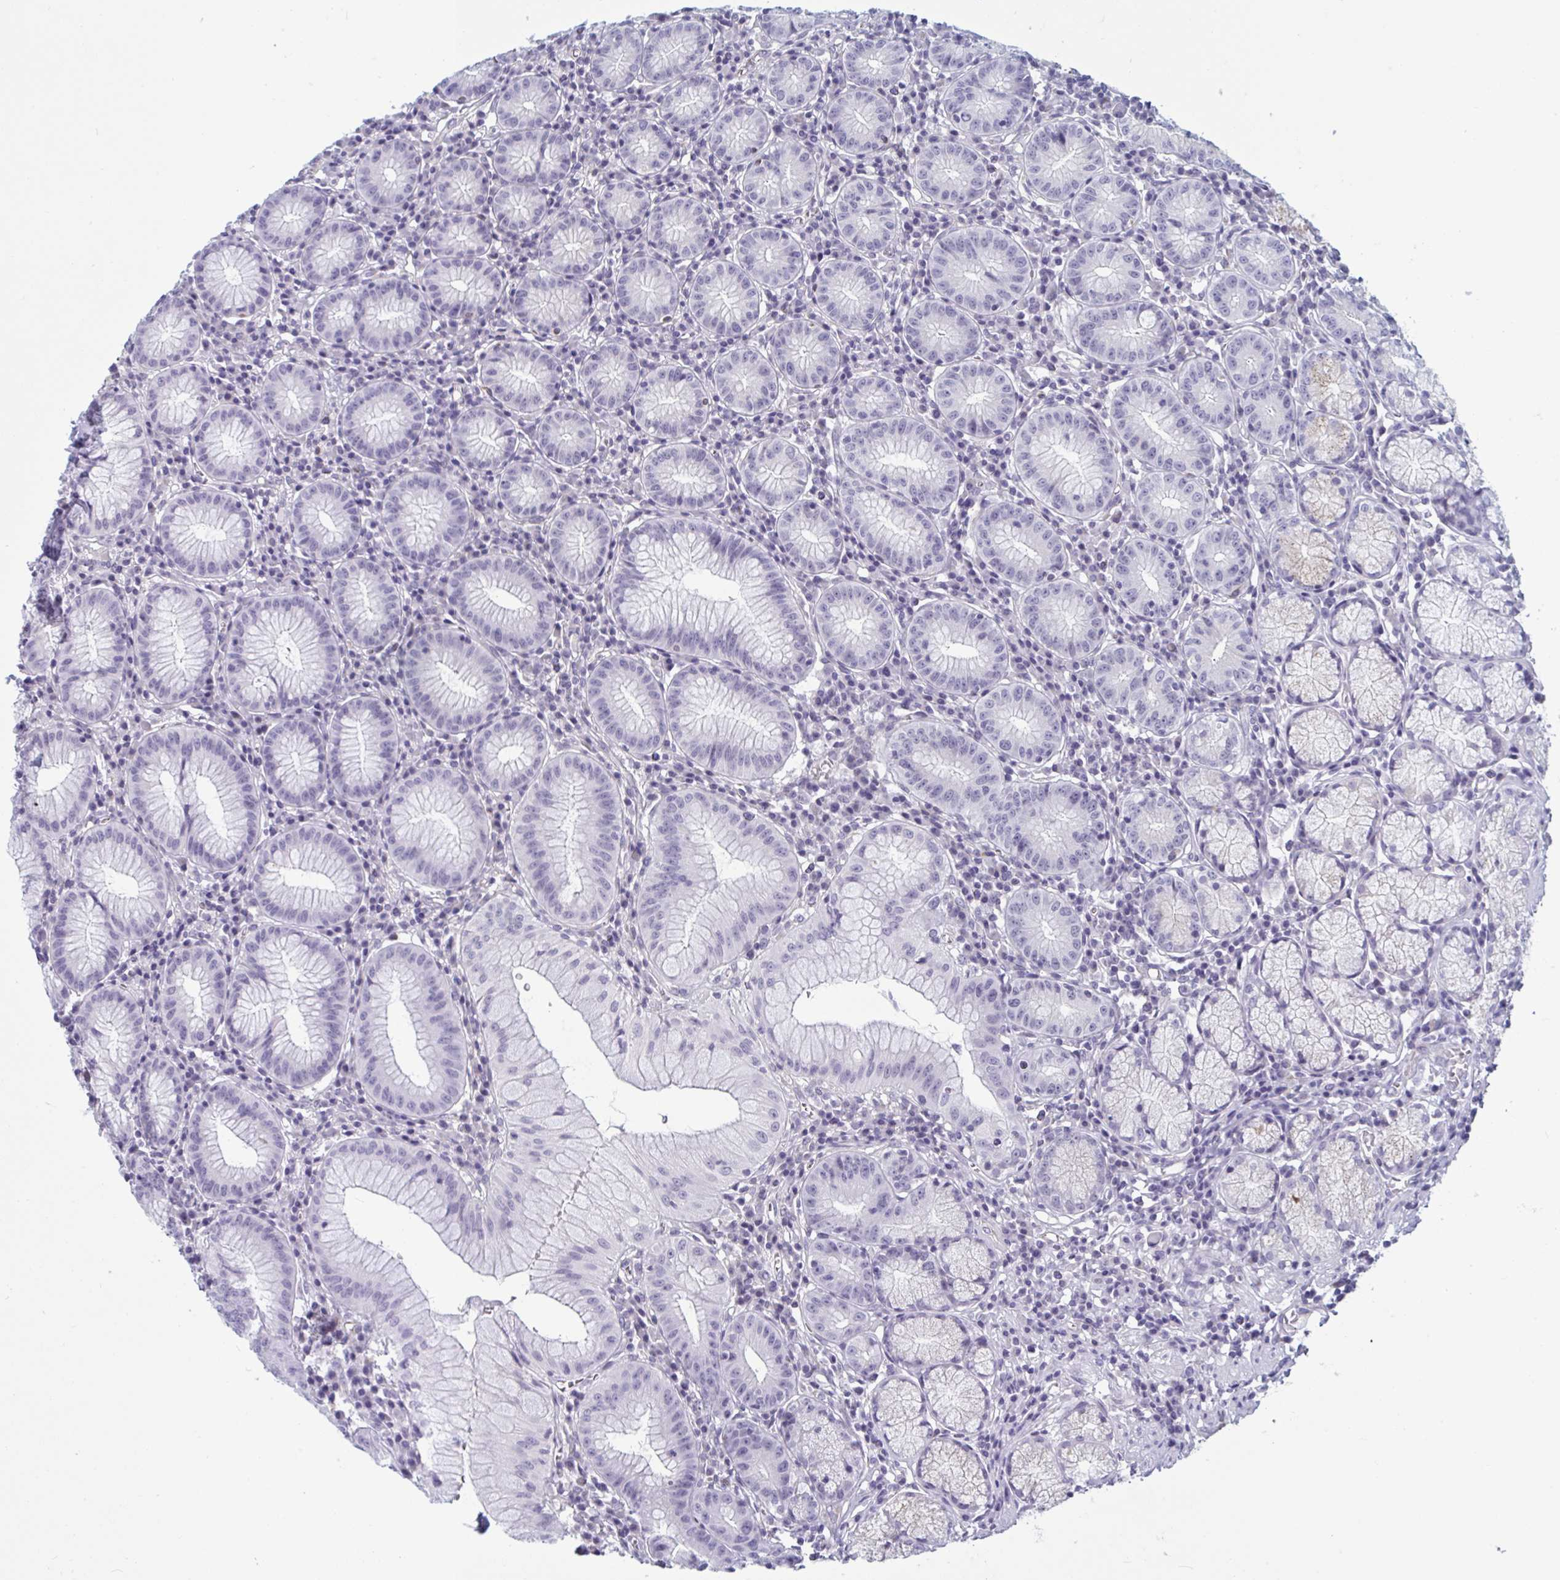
{"staining": {"intensity": "negative", "quantity": "none", "location": "none"}, "tissue": "stomach", "cell_type": "Glandular cells", "image_type": "normal", "snomed": [{"axis": "morphology", "description": "Normal tissue, NOS"}, {"axis": "topography", "description": "Stomach"}], "caption": "Benign stomach was stained to show a protein in brown. There is no significant staining in glandular cells.", "gene": "OR1L3", "patient": {"sex": "male", "age": 55}}